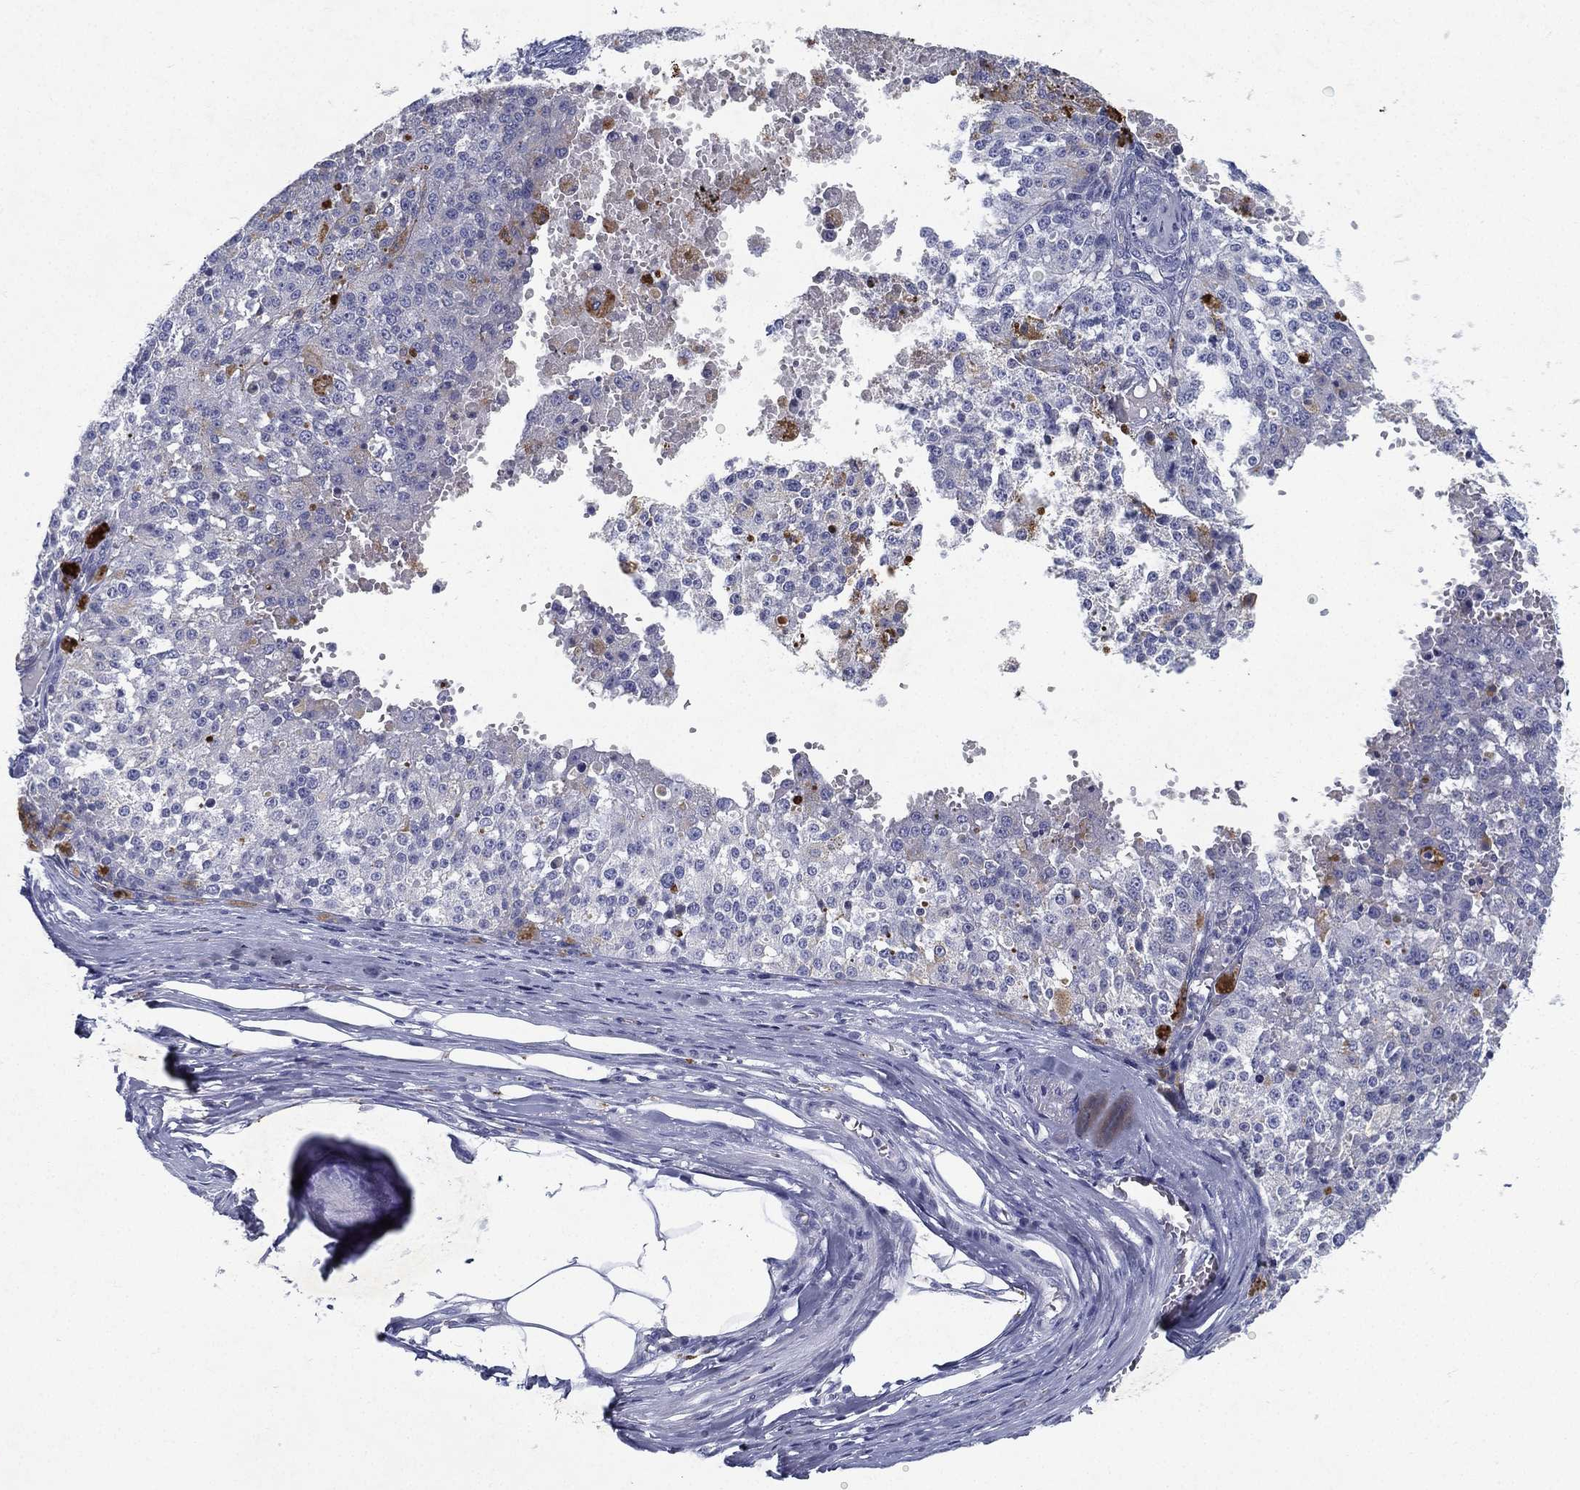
{"staining": {"intensity": "negative", "quantity": "none", "location": "none"}, "tissue": "melanoma", "cell_type": "Tumor cells", "image_type": "cancer", "snomed": [{"axis": "morphology", "description": "Malignant melanoma, Metastatic site"}, {"axis": "topography", "description": "Lymph node"}], "caption": "The image exhibits no significant staining in tumor cells of melanoma.", "gene": "RGS13", "patient": {"sex": "female", "age": 64}}